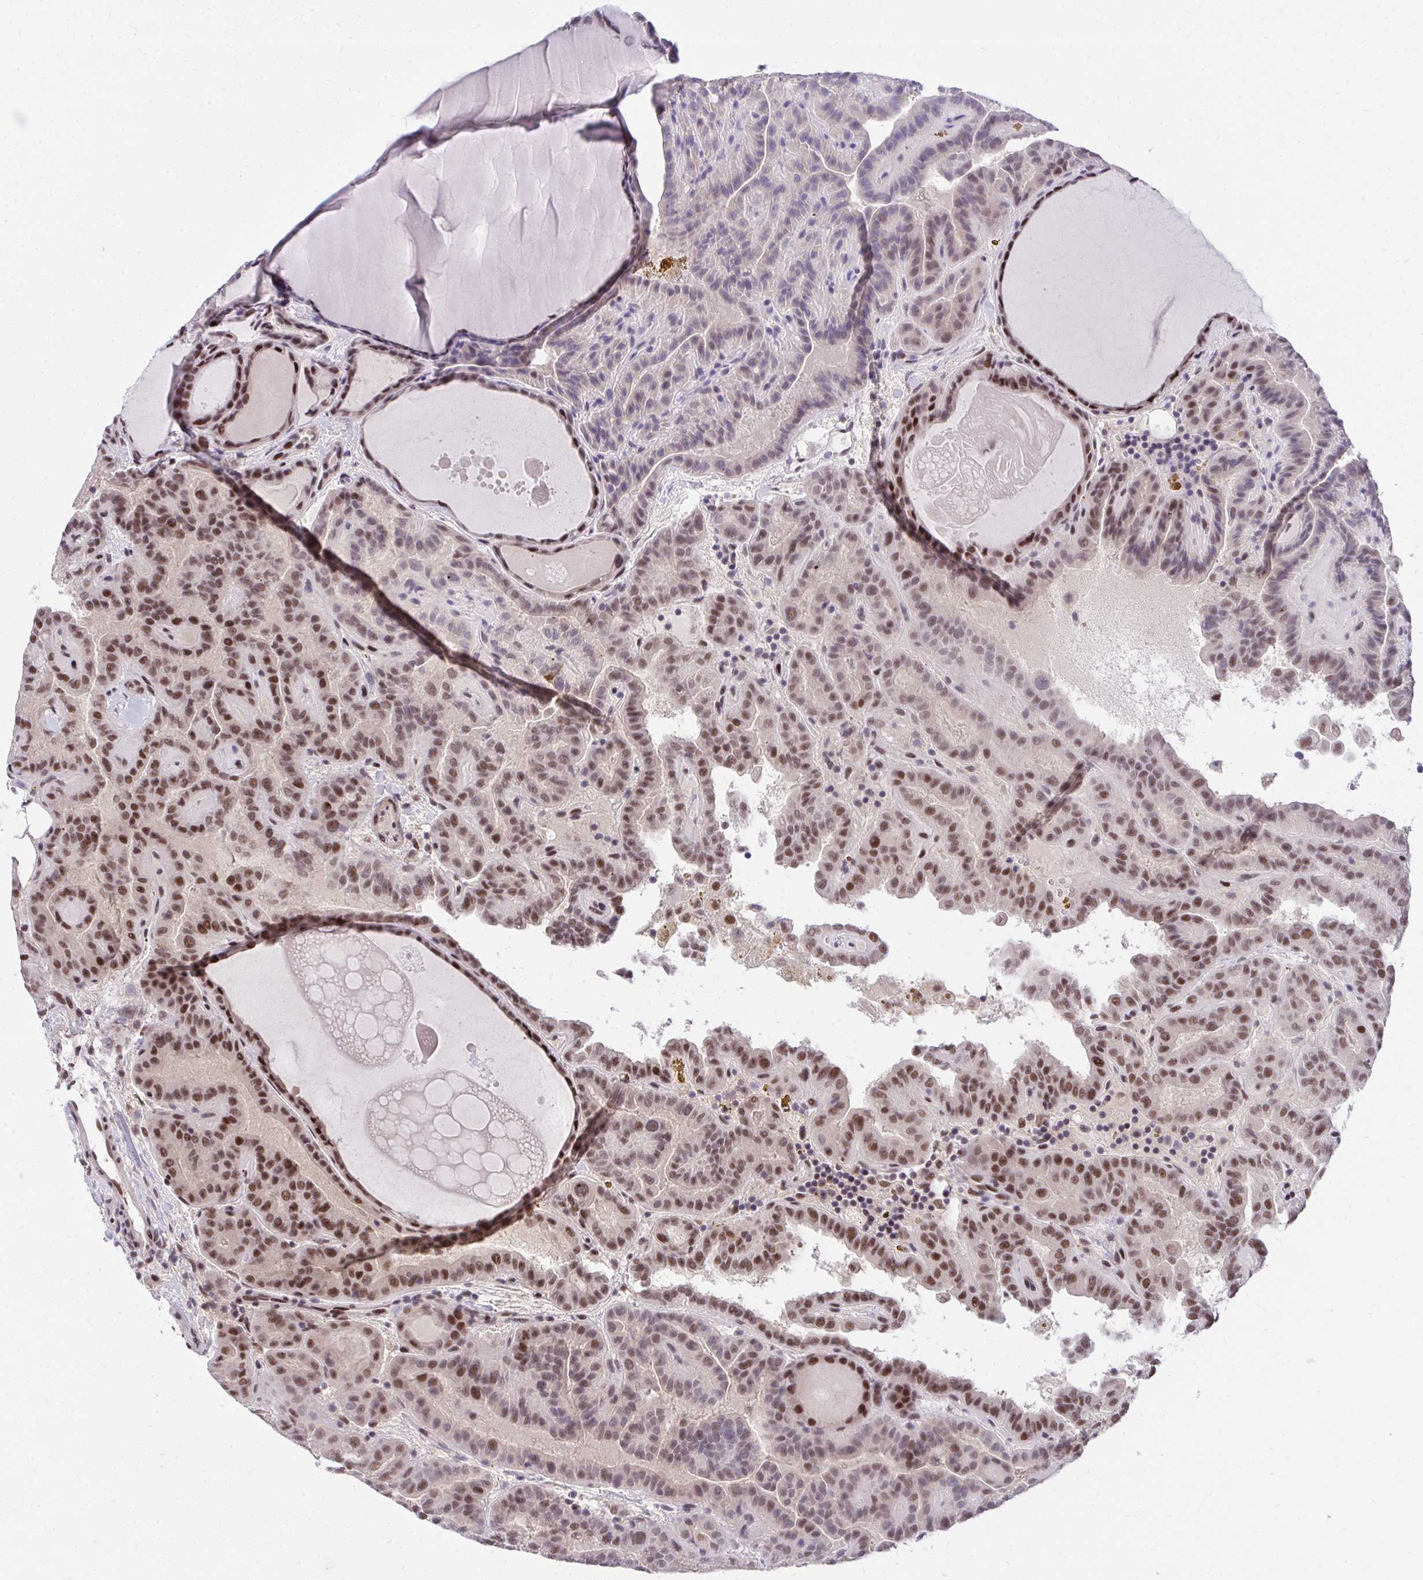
{"staining": {"intensity": "moderate", "quantity": ">75%", "location": "nuclear"}, "tissue": "thyroid cancer", "cell_type": "Tumor cells", "image_type": "cancer", "snomed": [{"axis": "morphology", "description": "Papillary adenocarcinoma, NOS"}, {"axis": "topography", "description": "Thyroid gland"}], "caption": "This is an image of immunohistochemistry staining of thyroid cancer (papillary adenocarcinoma), which shows moderate staining in the nuclear of tumor cells.", "gene": "SYNE4", "patient": {"sex": "female", "age": 46}}